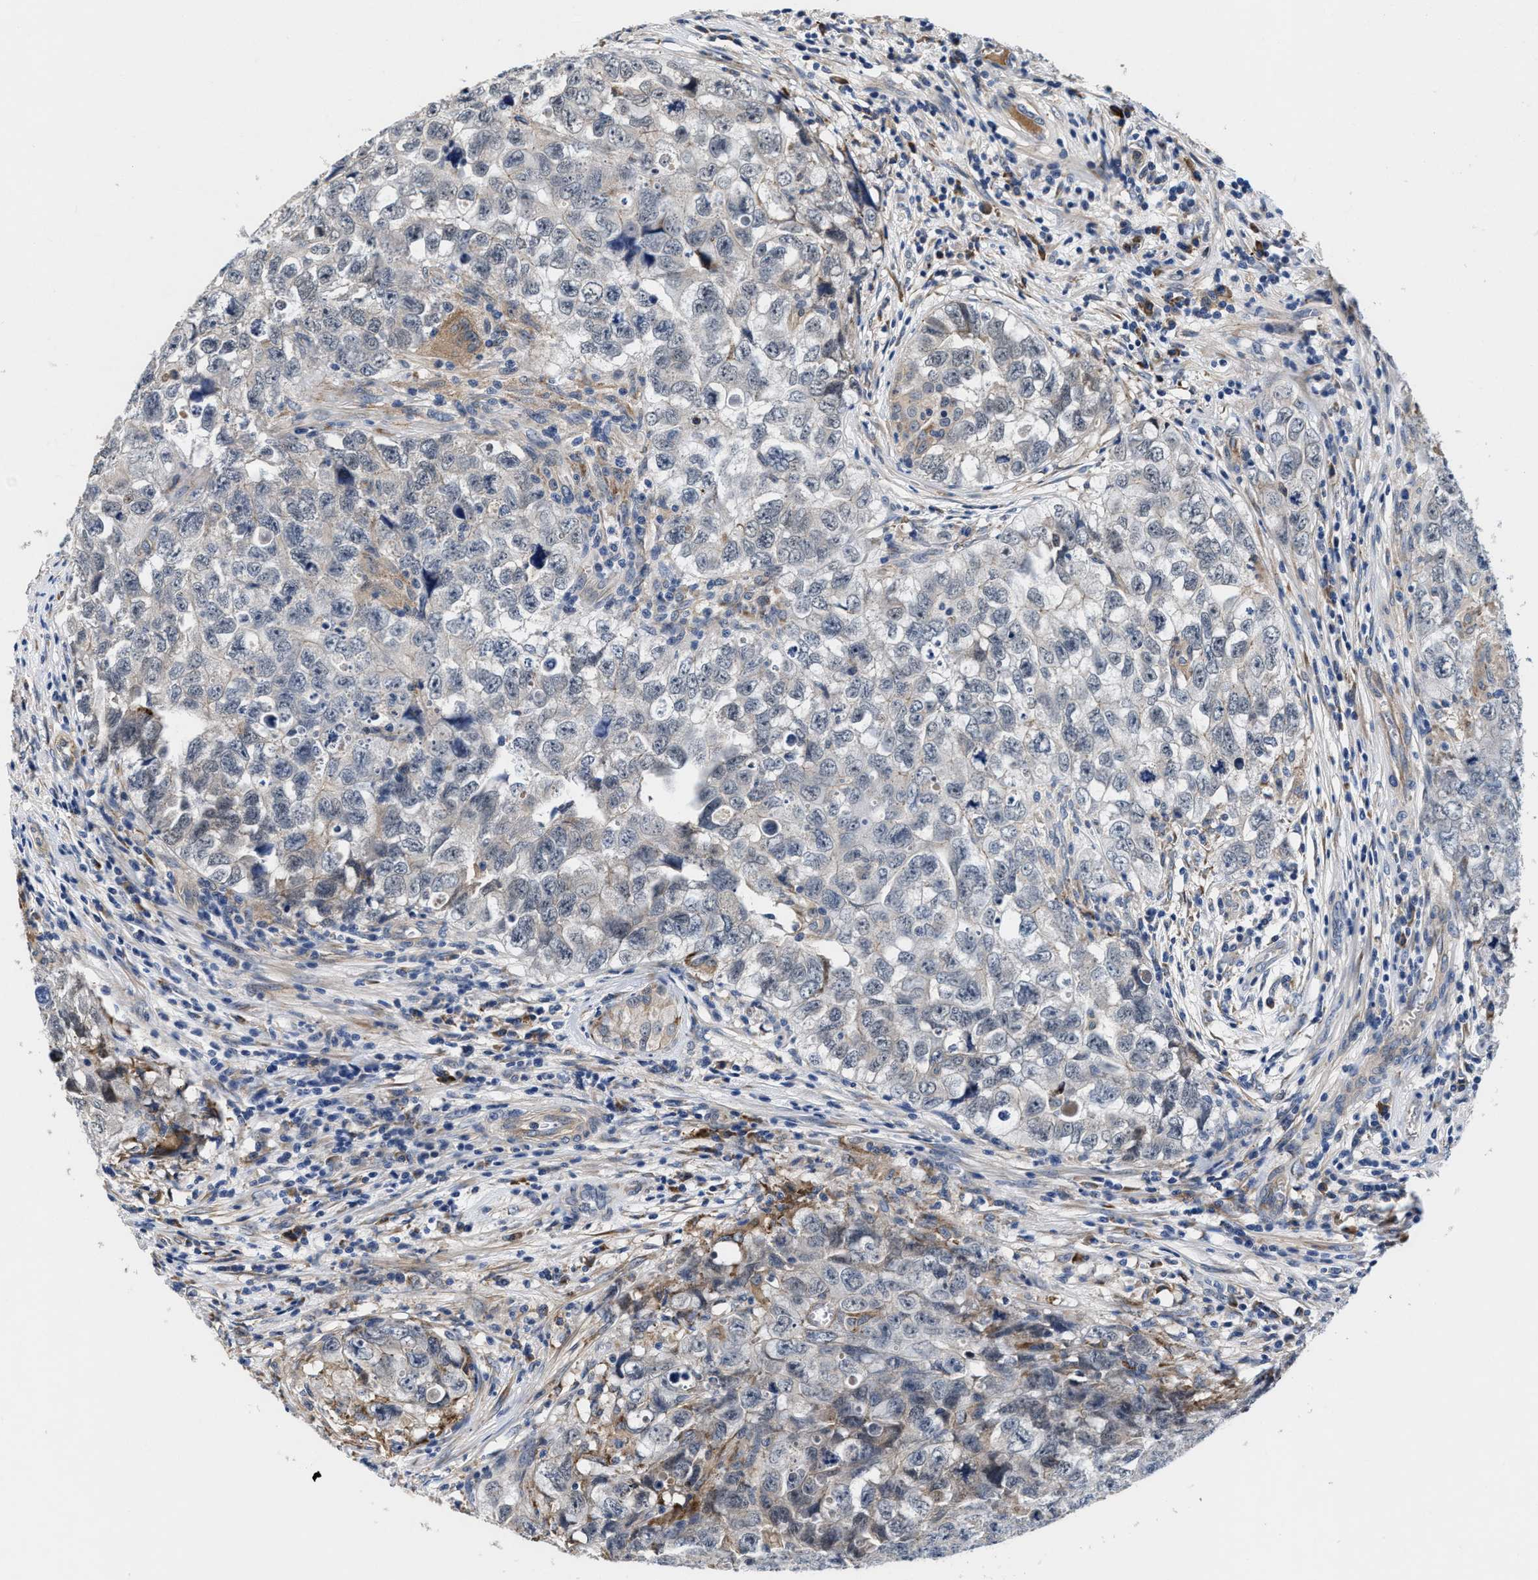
{"staining": {"intensity": "negative", "quantity": "none", "location": "none"}, "tissue": "testis cancer", "cell_type": "Tumor cells", "image_type": "cancer", "snomed": [{"axis": "morphology", "description": "Seminoma, NOS"}, {"axis": "morphology", "description": "Carcinoma, Embryonal, NOS"}, {"axis": "topography", "description": "Testis"}], "caption": "Immunohistochemistry (IHC) image of neoplastic tissue: embryonal carcinoma (testis) stained with DAB exhibits no significant protein staining in tumor cells.", "gene": "SLC12A2", "patient": {"sex": "male", "age": 43}}